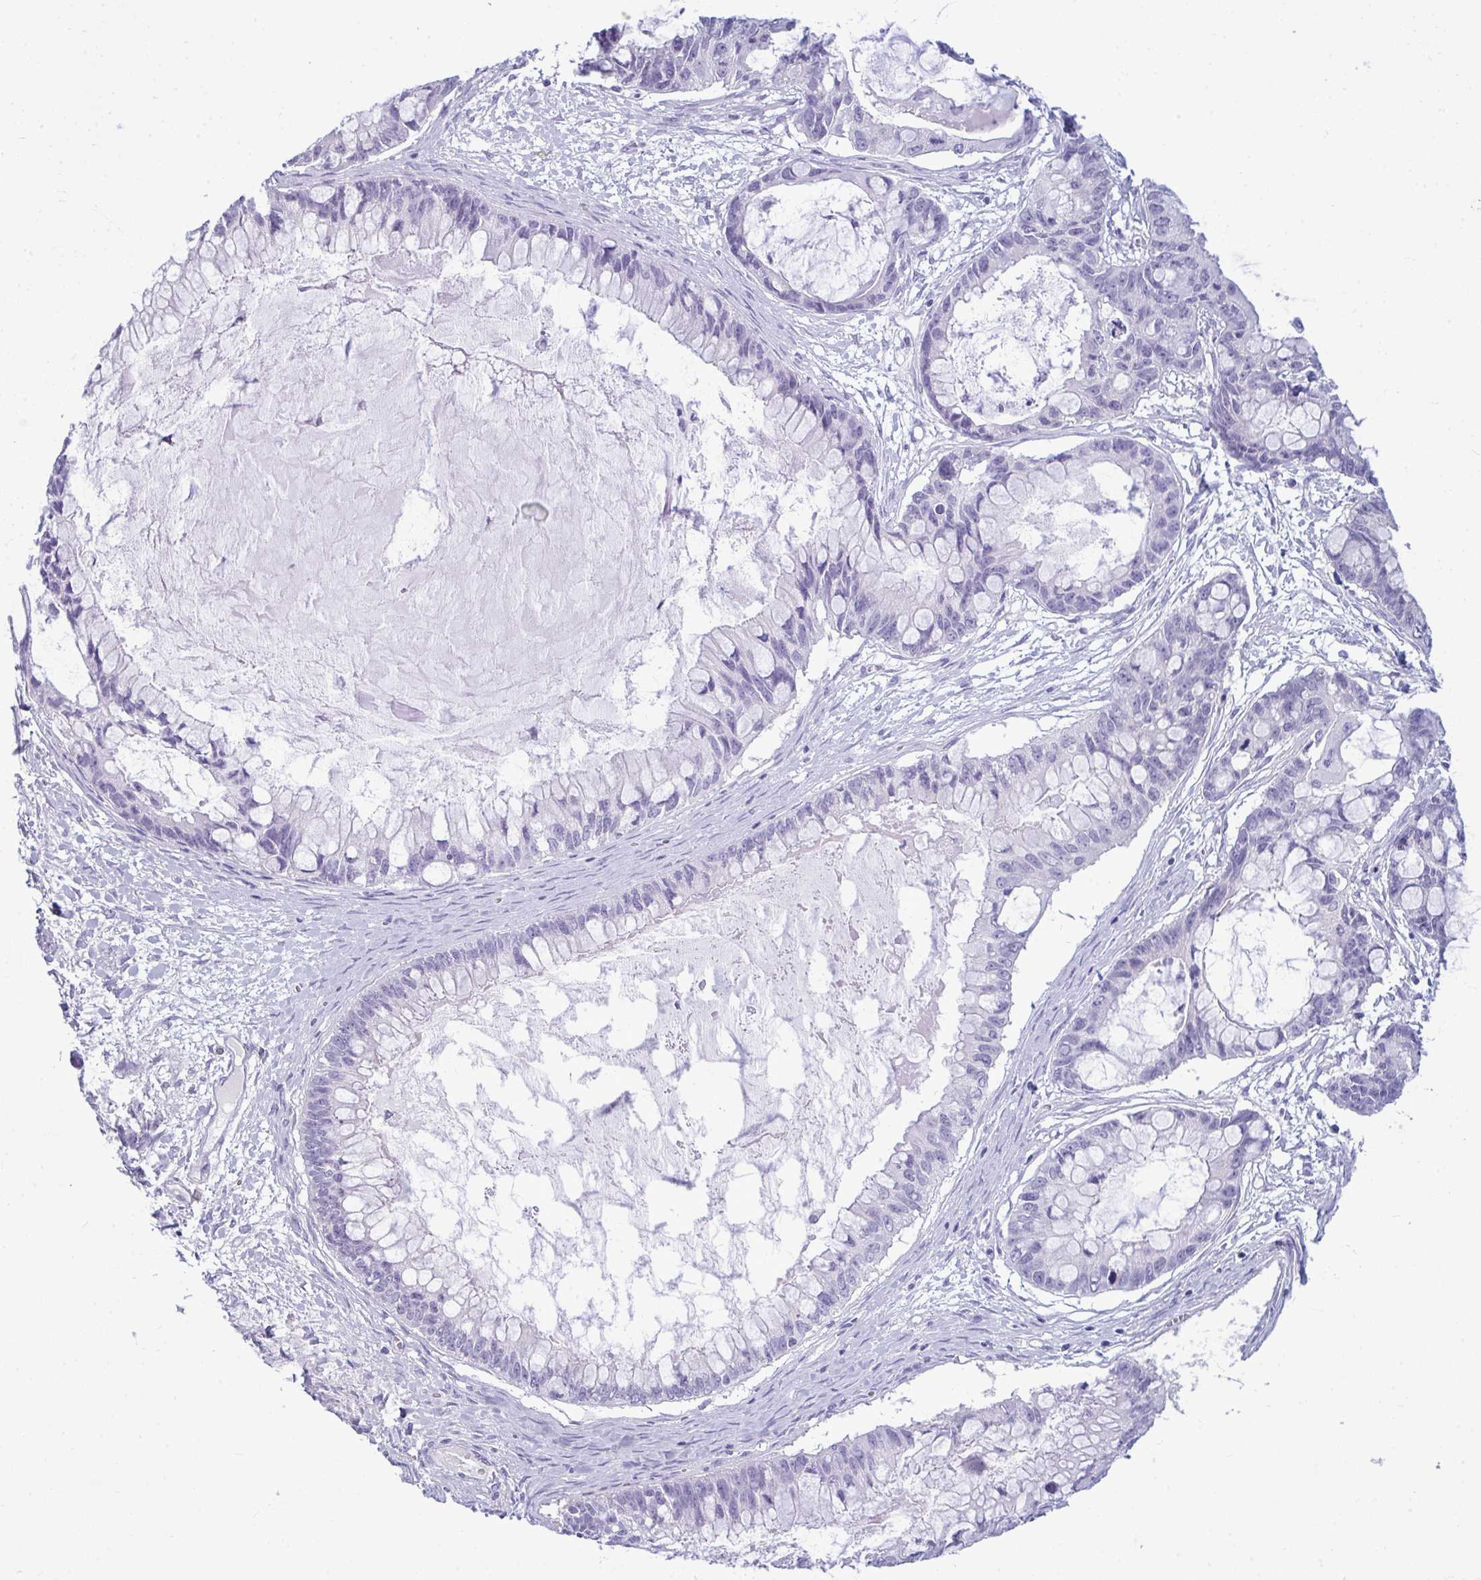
{"staining": {"intensity": "negative", "quantity": "none", "location": "none"}, "tissue": "ovarian cancer", "cell_type": "Tumor cells", "image_type": "cancer", "snomed": [{"axis": "morphology", "description": "Cystadenocarcinoma, mucinous, NOS"}, {"axis": "topography", "description": "Ovary"}], "caption": "Tumor cells show no significant expression in ovarian cancer.", "gene": "ANKRD60", "patient": {"sex": "female", "age": 63}}